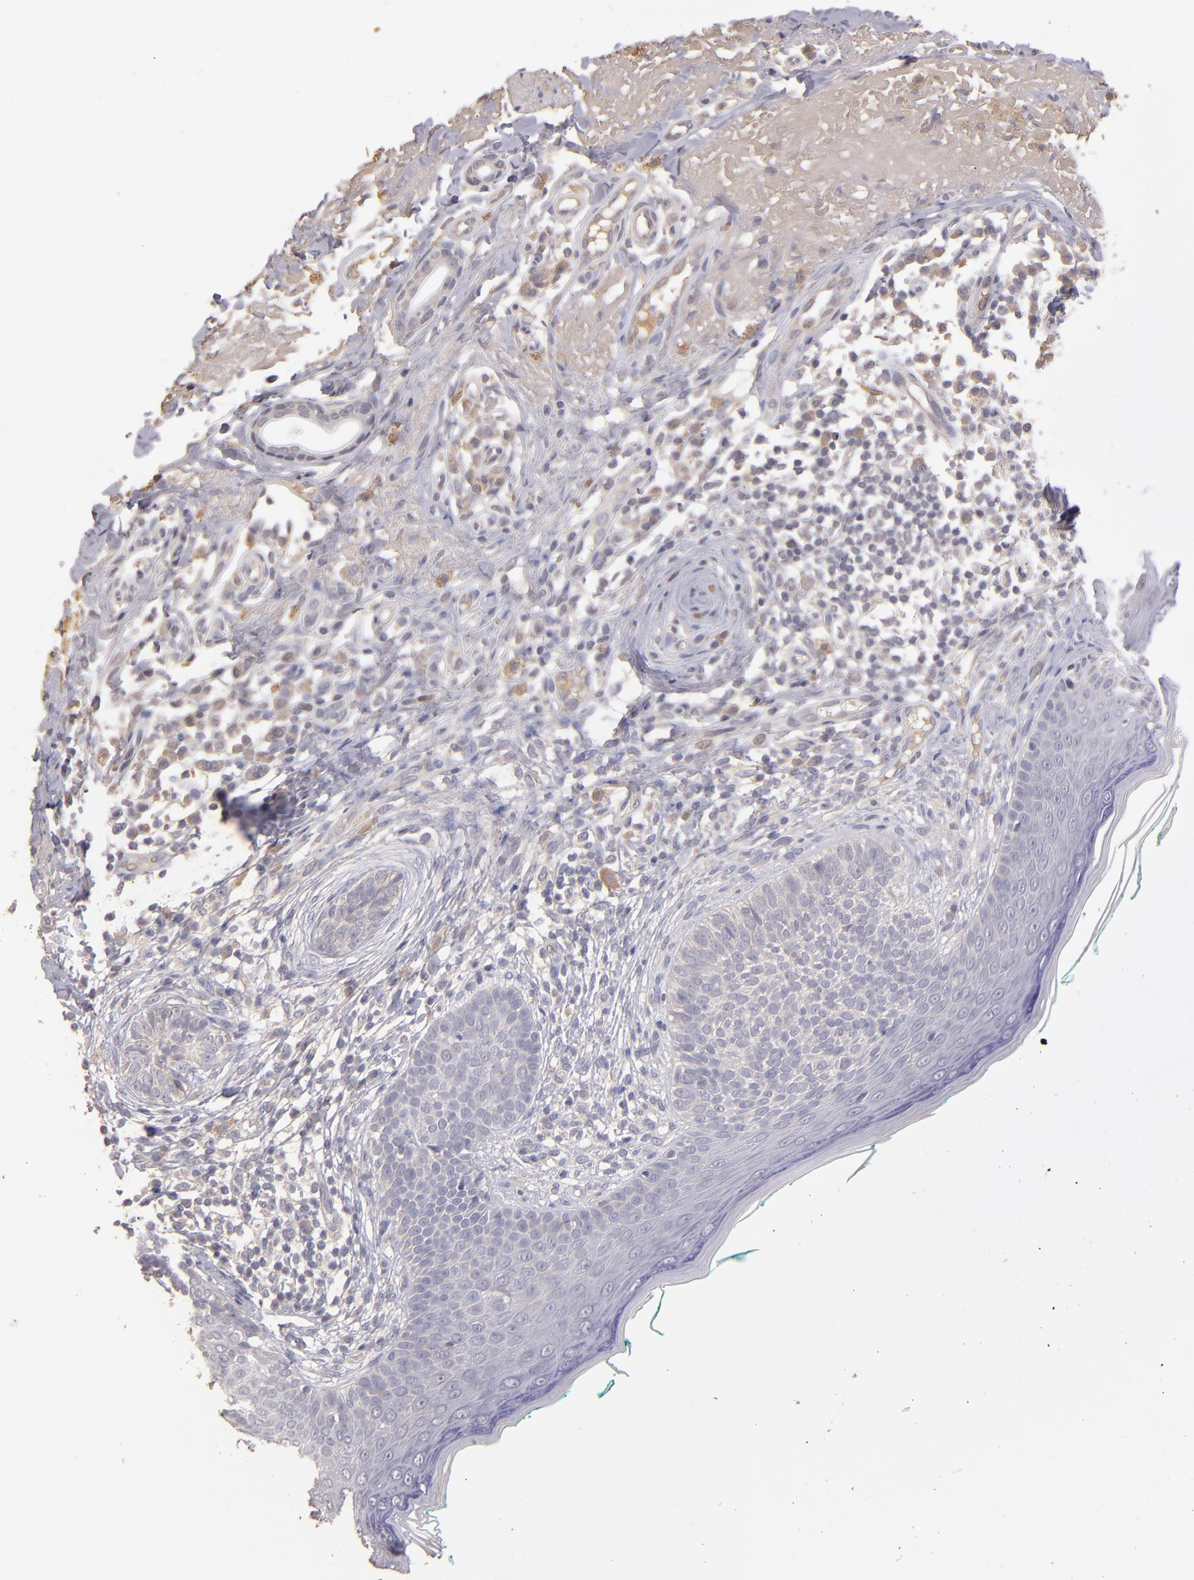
{"staining": {"intensity": "negative", "quantity": "none", "location": "none"}, "tissue": "skin cancer", "cell_type": "Tumor cells", "image_type": "cancer", "snomed": [{"axis": "morphology", "description": "Normal tissue, NOS"}, {"axis": "morphology", "description": "Basal cell carcinoma"}, {"axis": "topography", "description": "Skin"}], "caption": "Human skin cancer (basal cell carcinoma) stained for a protein using IHC exhibits no staining in tumor cells.", "gene": "GNAZ", "patient": {"sex": "male", "age": 76}}